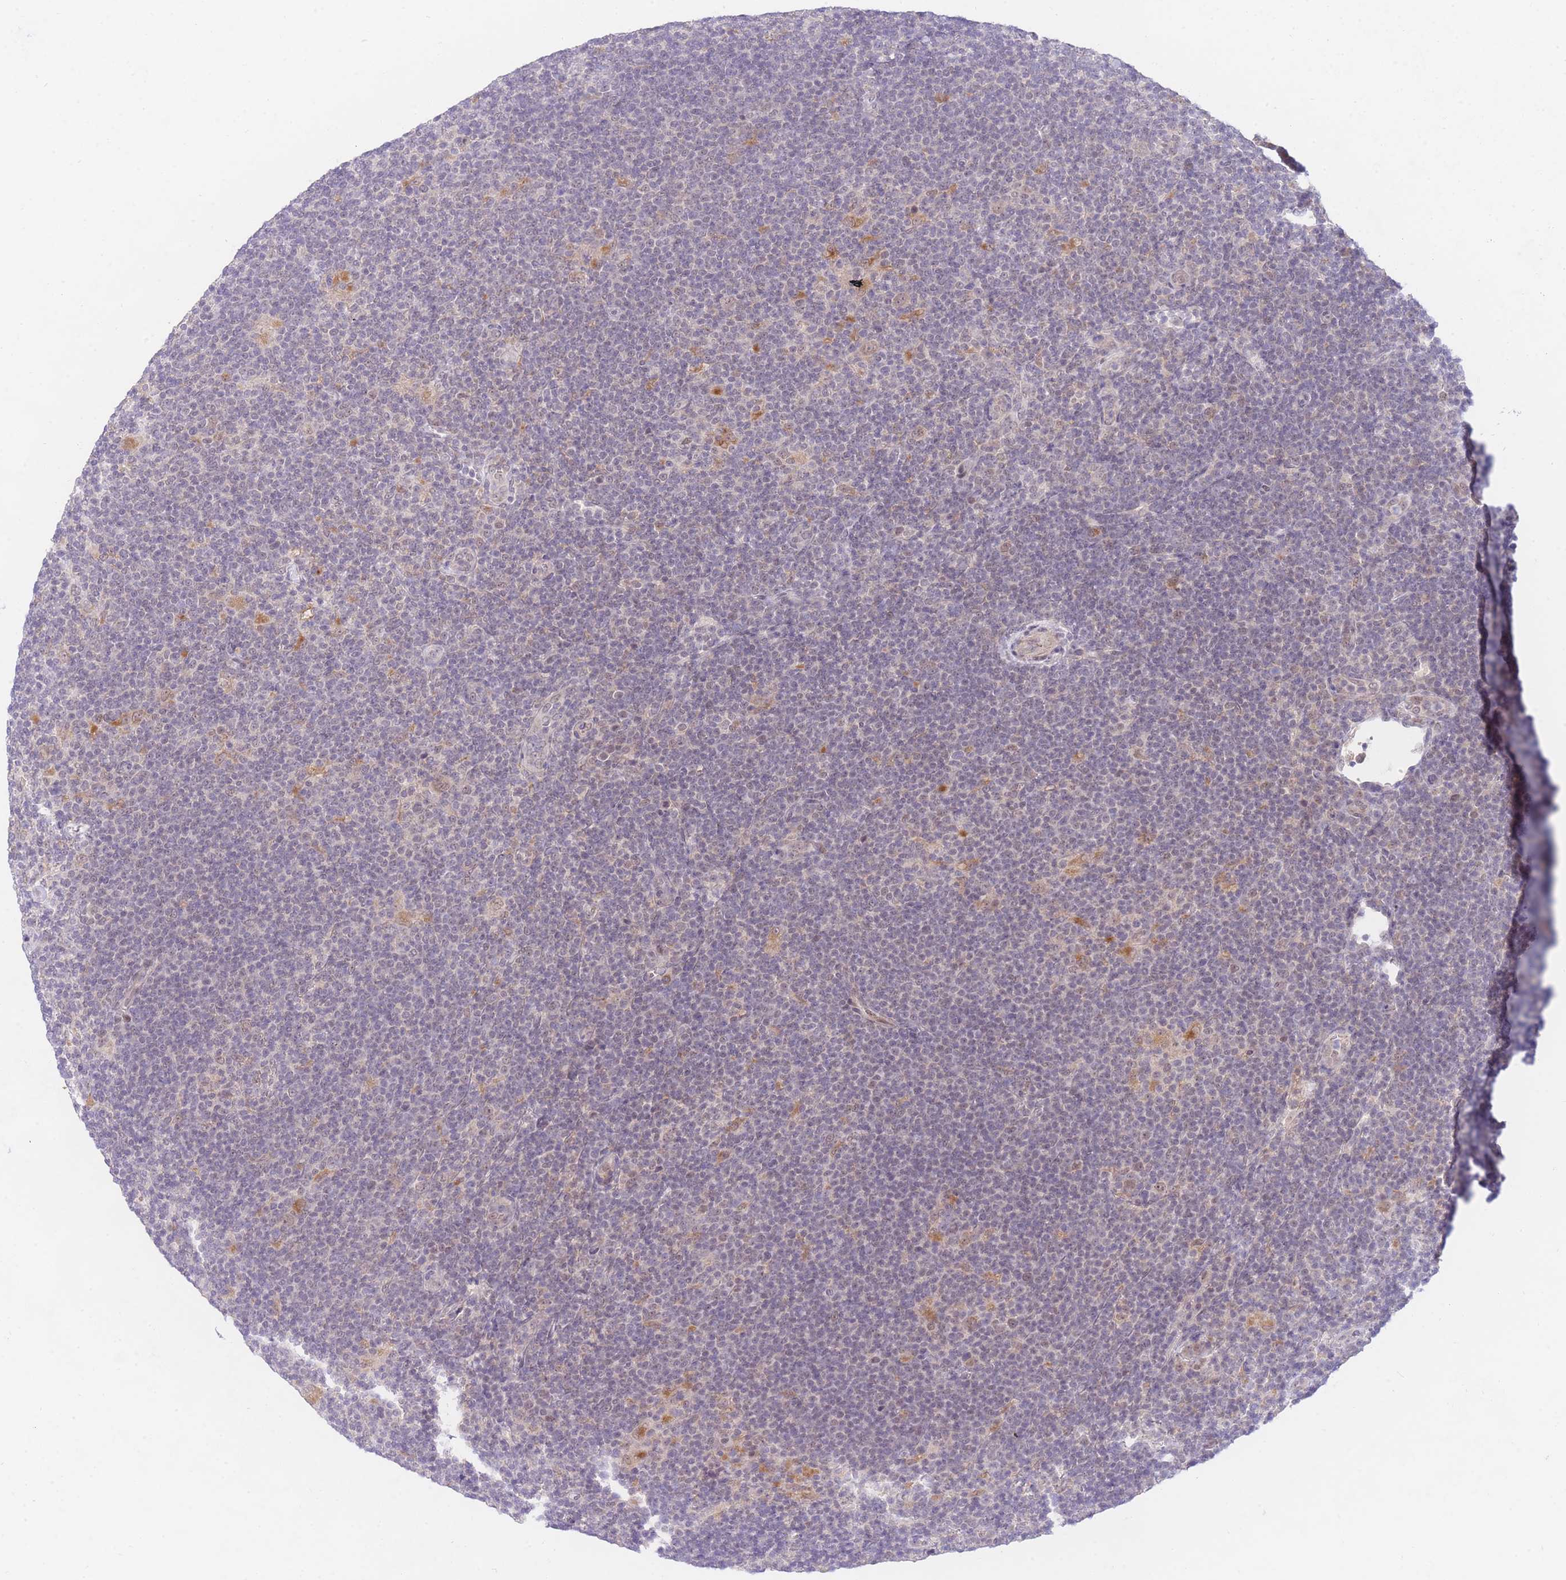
{"staining": {"intensity": "moderate", "quantity": ">75%", "location": "cytoplasmic/membranous"}, "tissue": "lymphoma", "cell_type": "Tumor cells", "image_type": "cancer", "snomed": [{"axis": "morphology", "description": "Hodgkin's disease, NOS"}, {"axis": "topography", "description": "Lymph node"}], "caption": "Immunohistochemistry (IHC) photomicrograph of Hodgkin's disease stained for a protein (brown), which displays medium levels of moderate cytoplasmic/membranous positivity in approximately >75% of tumor cells.", "gene": "SLC25A33", "patient": {"sex": "female", "age": 57}}